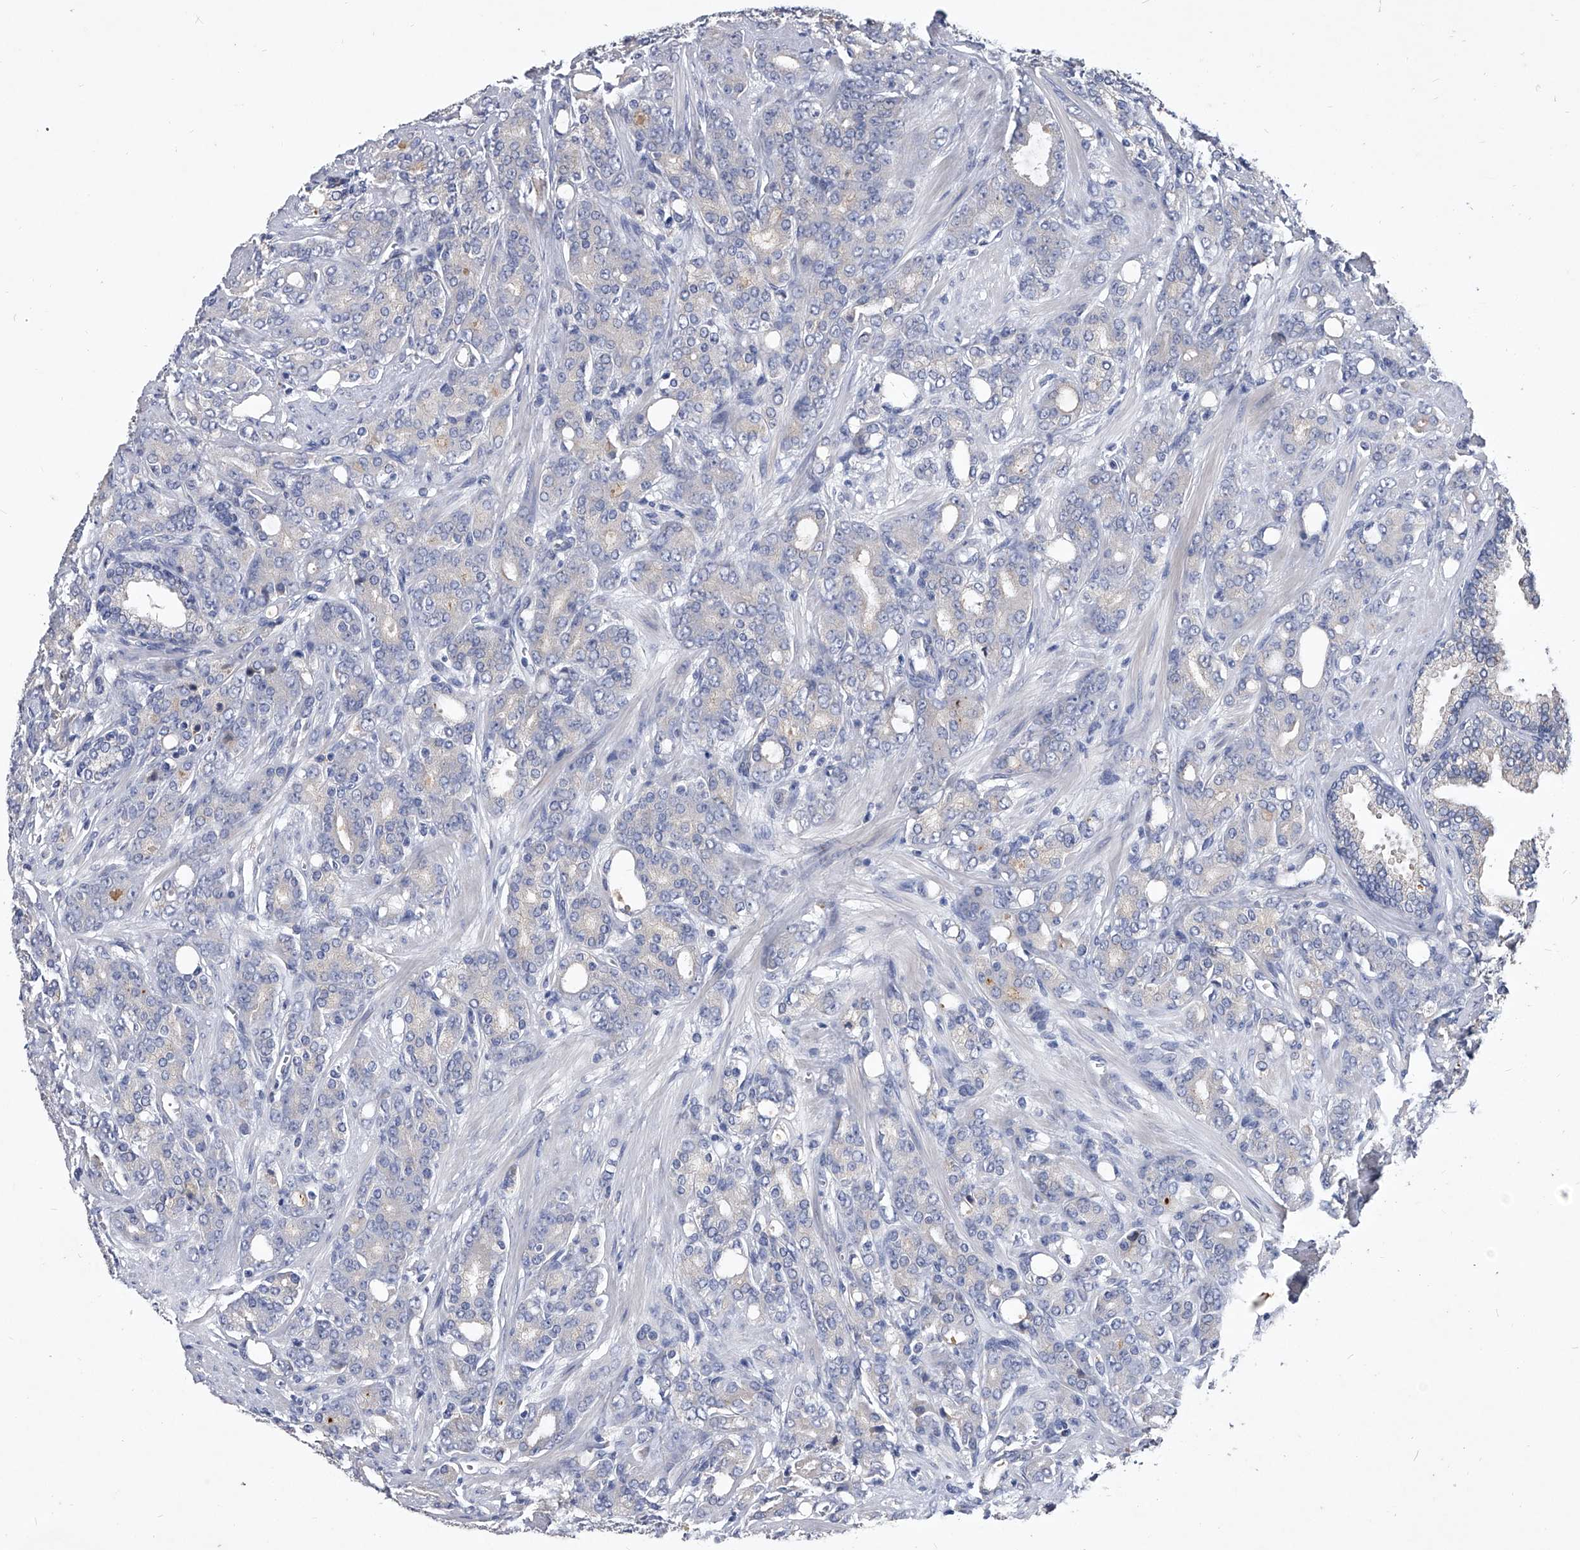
{"staining": {"intensity": "negative", "quantity": "none", "location": "none"}, "tissue": "prostate cancer", "cell_type": "Tumor cells", "image_type": "cancer", "snomed": [{"axis": "morphology", "description": "Adenocarcinoma, High grade"}, {"axis": "topography", "description": "Prostate"}], "caption": "This is an immunohistochemistry (IHC) photomicrograph of human prostate cancer (adenocarcinoma (high-grade)). There is no staining in tumor cells.", "gene": "C5", "patient": {"sex": "male", "age": 62}}